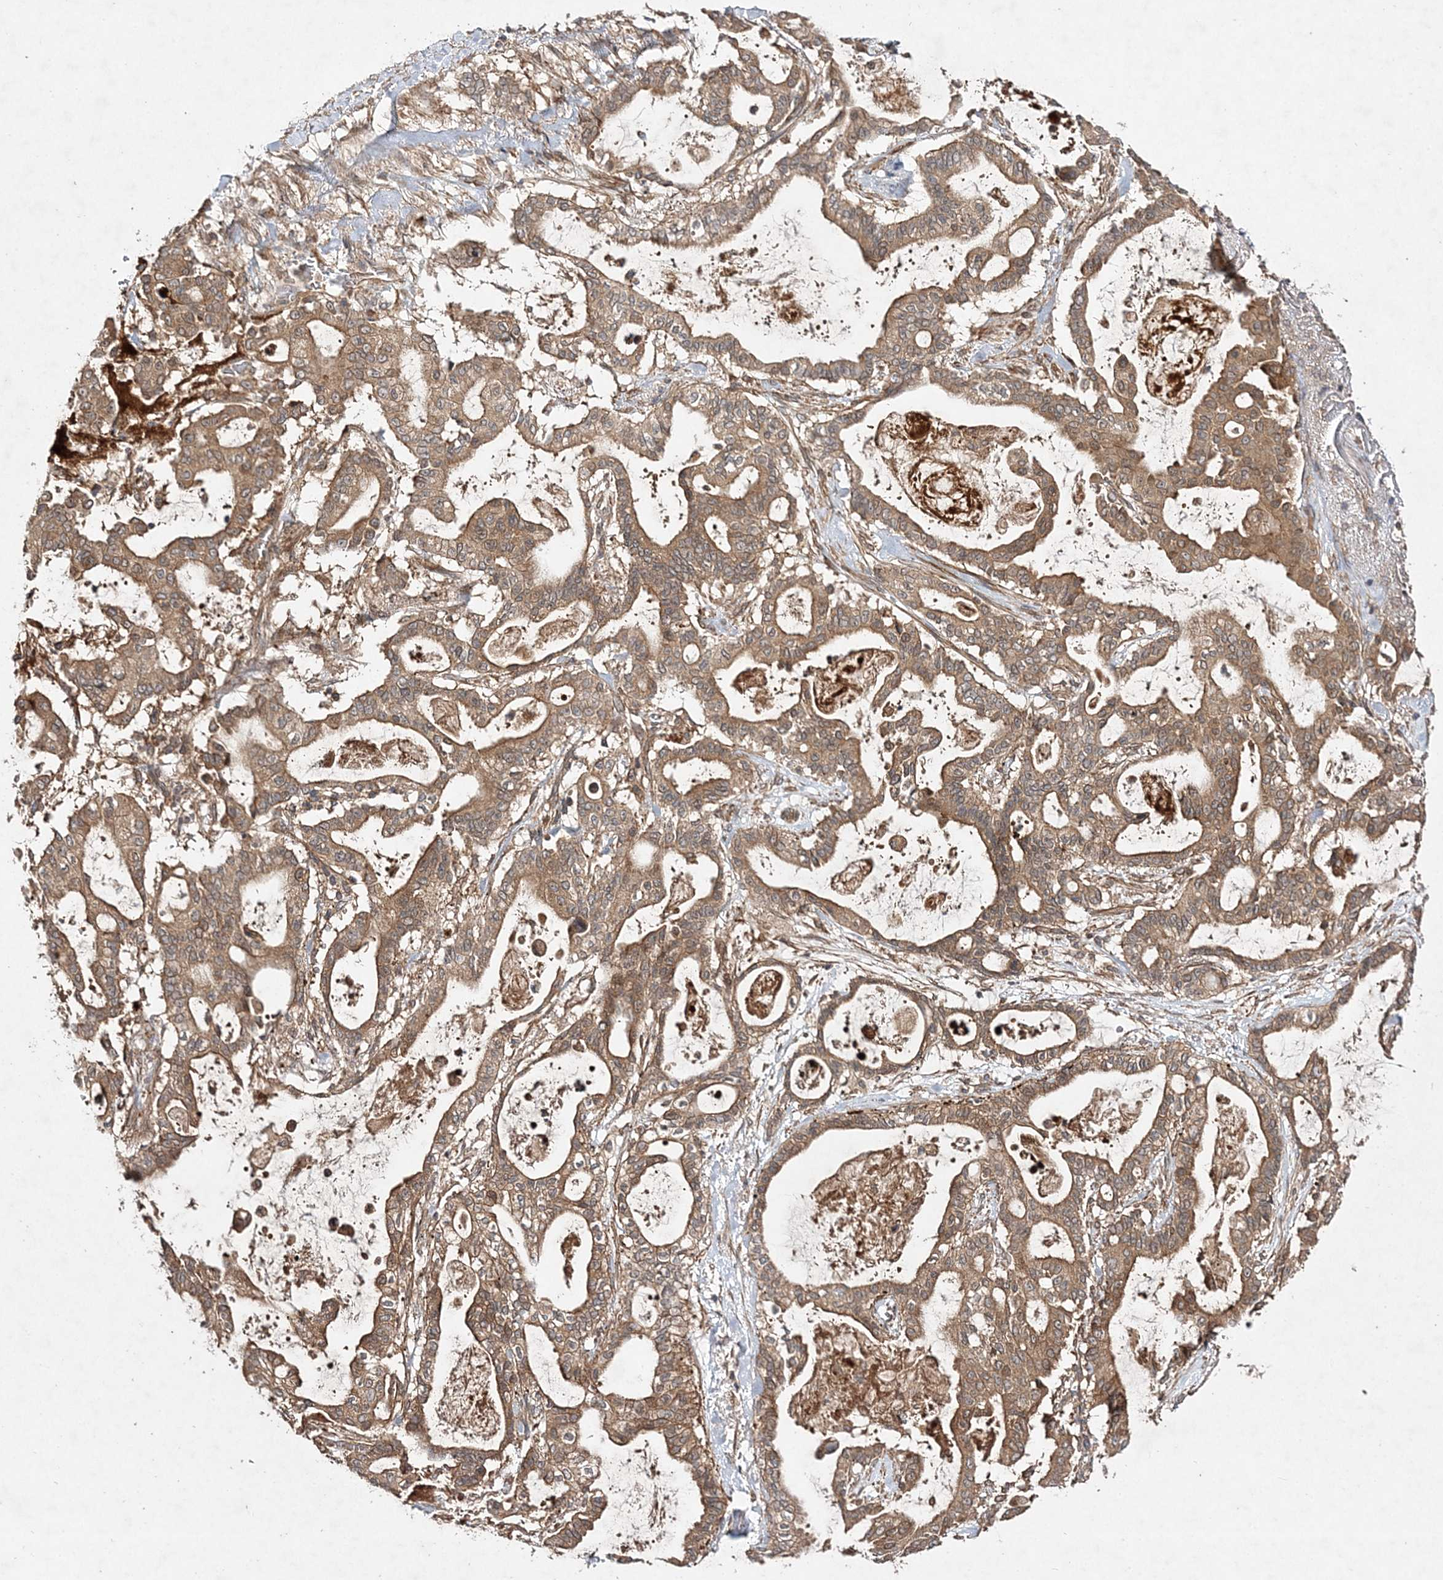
{"staining": {"intensity": "moderate", "quantity": ">75%", "location": "cytoplasmic/membranous"}, "tissue": "pancreatic cancer", "cell_type": "Tumor cells", "image_type": "cancer", "snomed": [{"axis": "morphology", "description": "Adenocarcinoma, NOS"}, {"axis": "topography", "description": "Pancreas"}], "caption": "About >75% of tumor cells in pancreatic cancer display moderate cytoplasmic/membranous protein positivity as visualized by brown immunohistochemical staining.", "gene": "TMEM9B", "patient": {"sex": "male", "age": 63}}